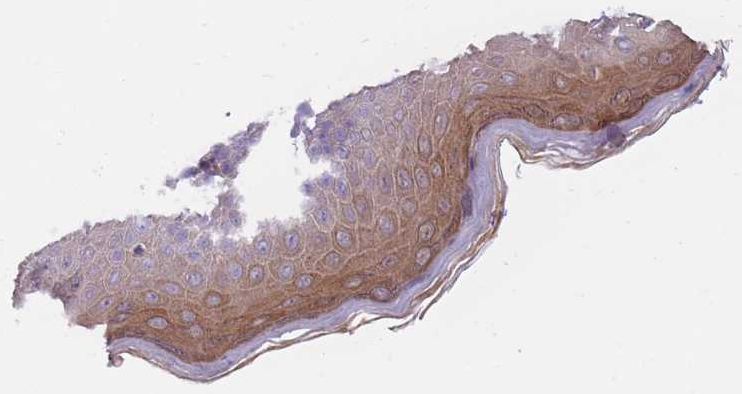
{"staining": {"intensity": "moderate", "quantity": "25%-75%", "location": "cytoplasmic/membranous,nuclear"}, "tissue": "skin", "cell_type": "Epidermal cells", "image_type": "normal", "snomed": [{"axis": "morphology", "description": "Normal tissue, NOS"}, {"axis": "topography", "description": "Anal"}], "caption": "IHC (DAB) staining of unremarkable human skin reveals moderate cytoplasmic/membranous,nuclear protein expression in approximately 25%-75% of epidermal cells.", "gene": "SERPINB3", "patient": {"sex": "female", "age": 40}}